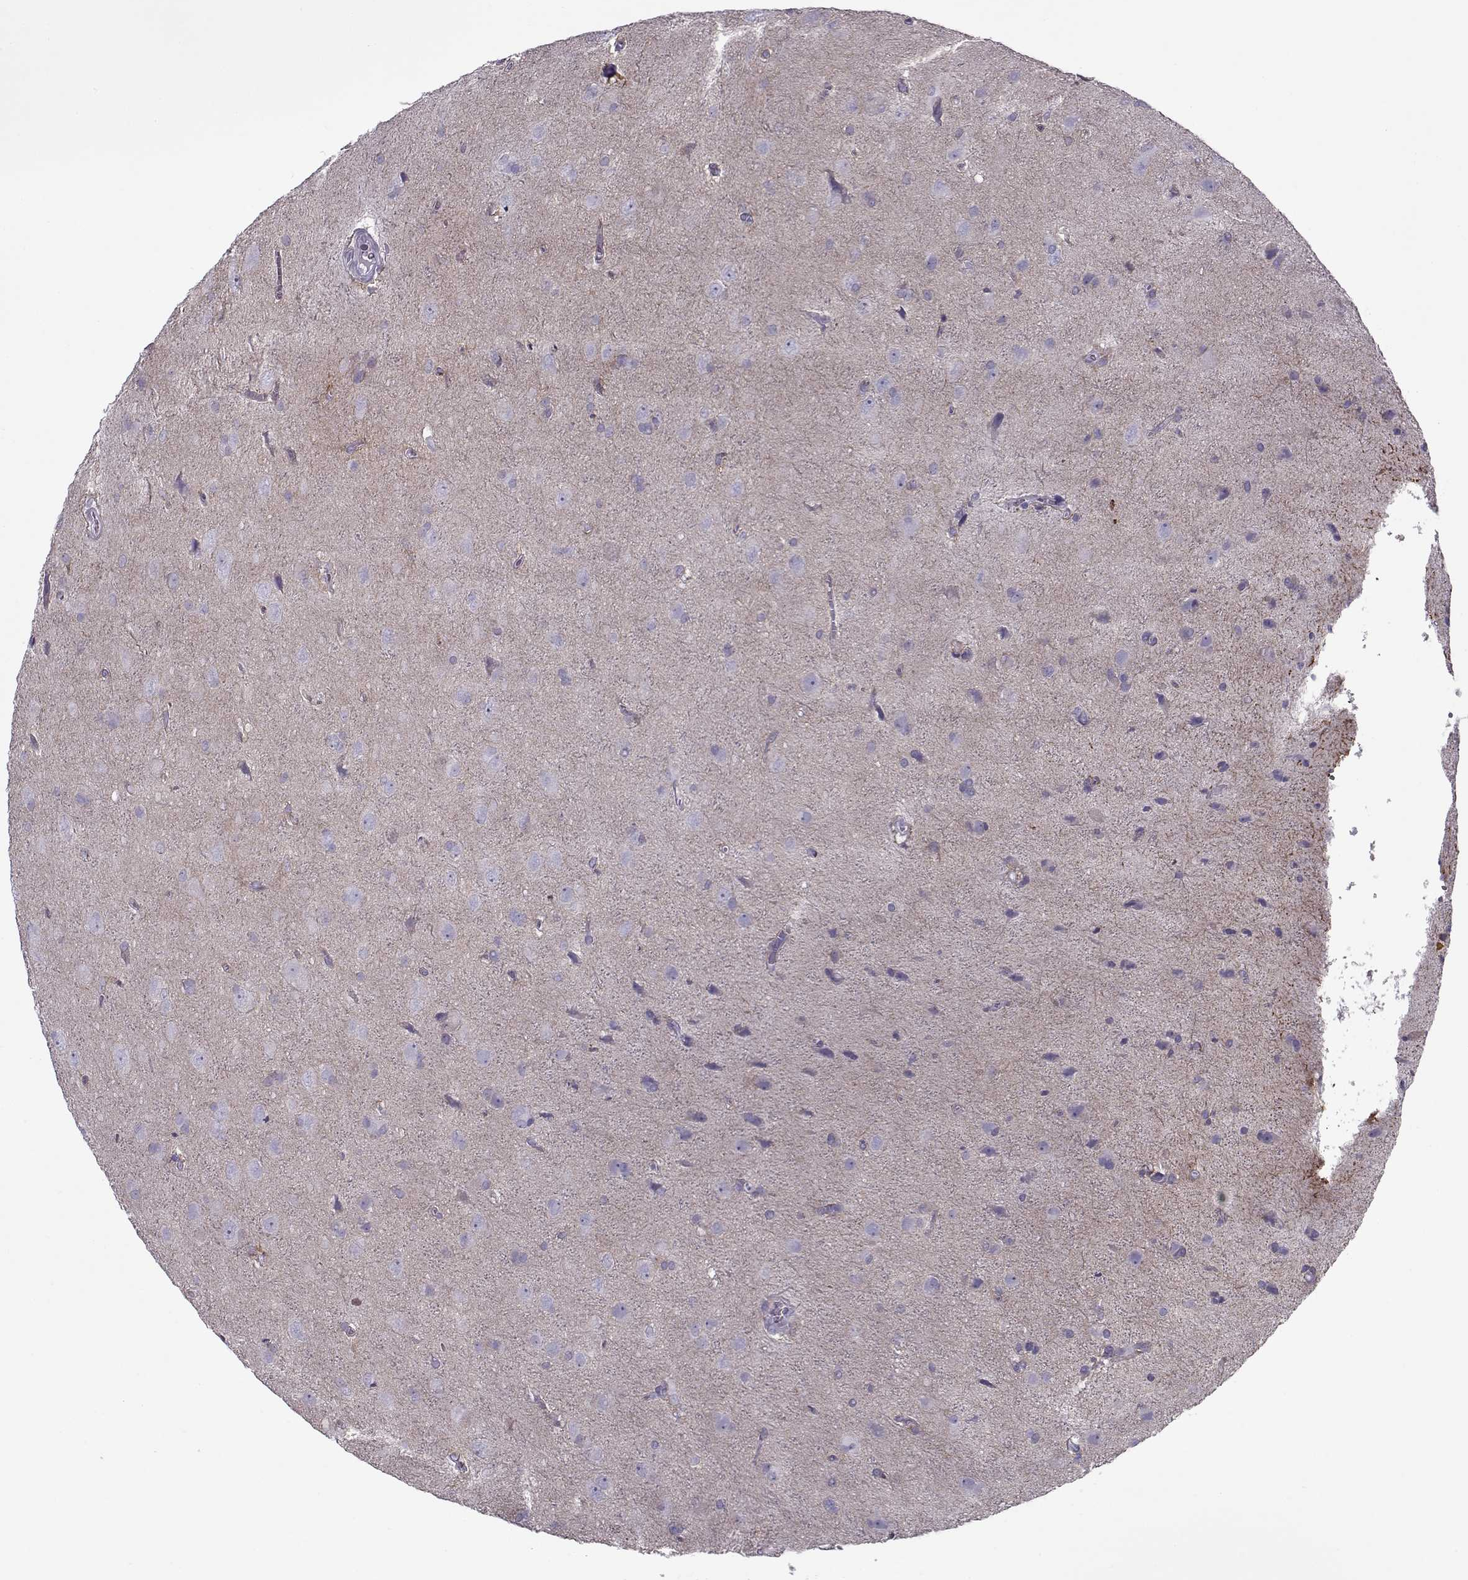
{"staining": {"intensity": "negative", "quantity": "none", "location": "none"}, "tissue": "glioma", "cell_type": "Tumor cells", "image_type": "cancer", "snomed": [{"axis": "morphology", "description": "Glioma, malignant, Low grade"}, {"axis": "topography", "description": "Brain"}], "caption": "This is a image of immunohistochemistry staining of glioma, which shows no staining in tumor cells.", "gene": "PP2D1", "patient": {"sex": "male", "age": 58}}